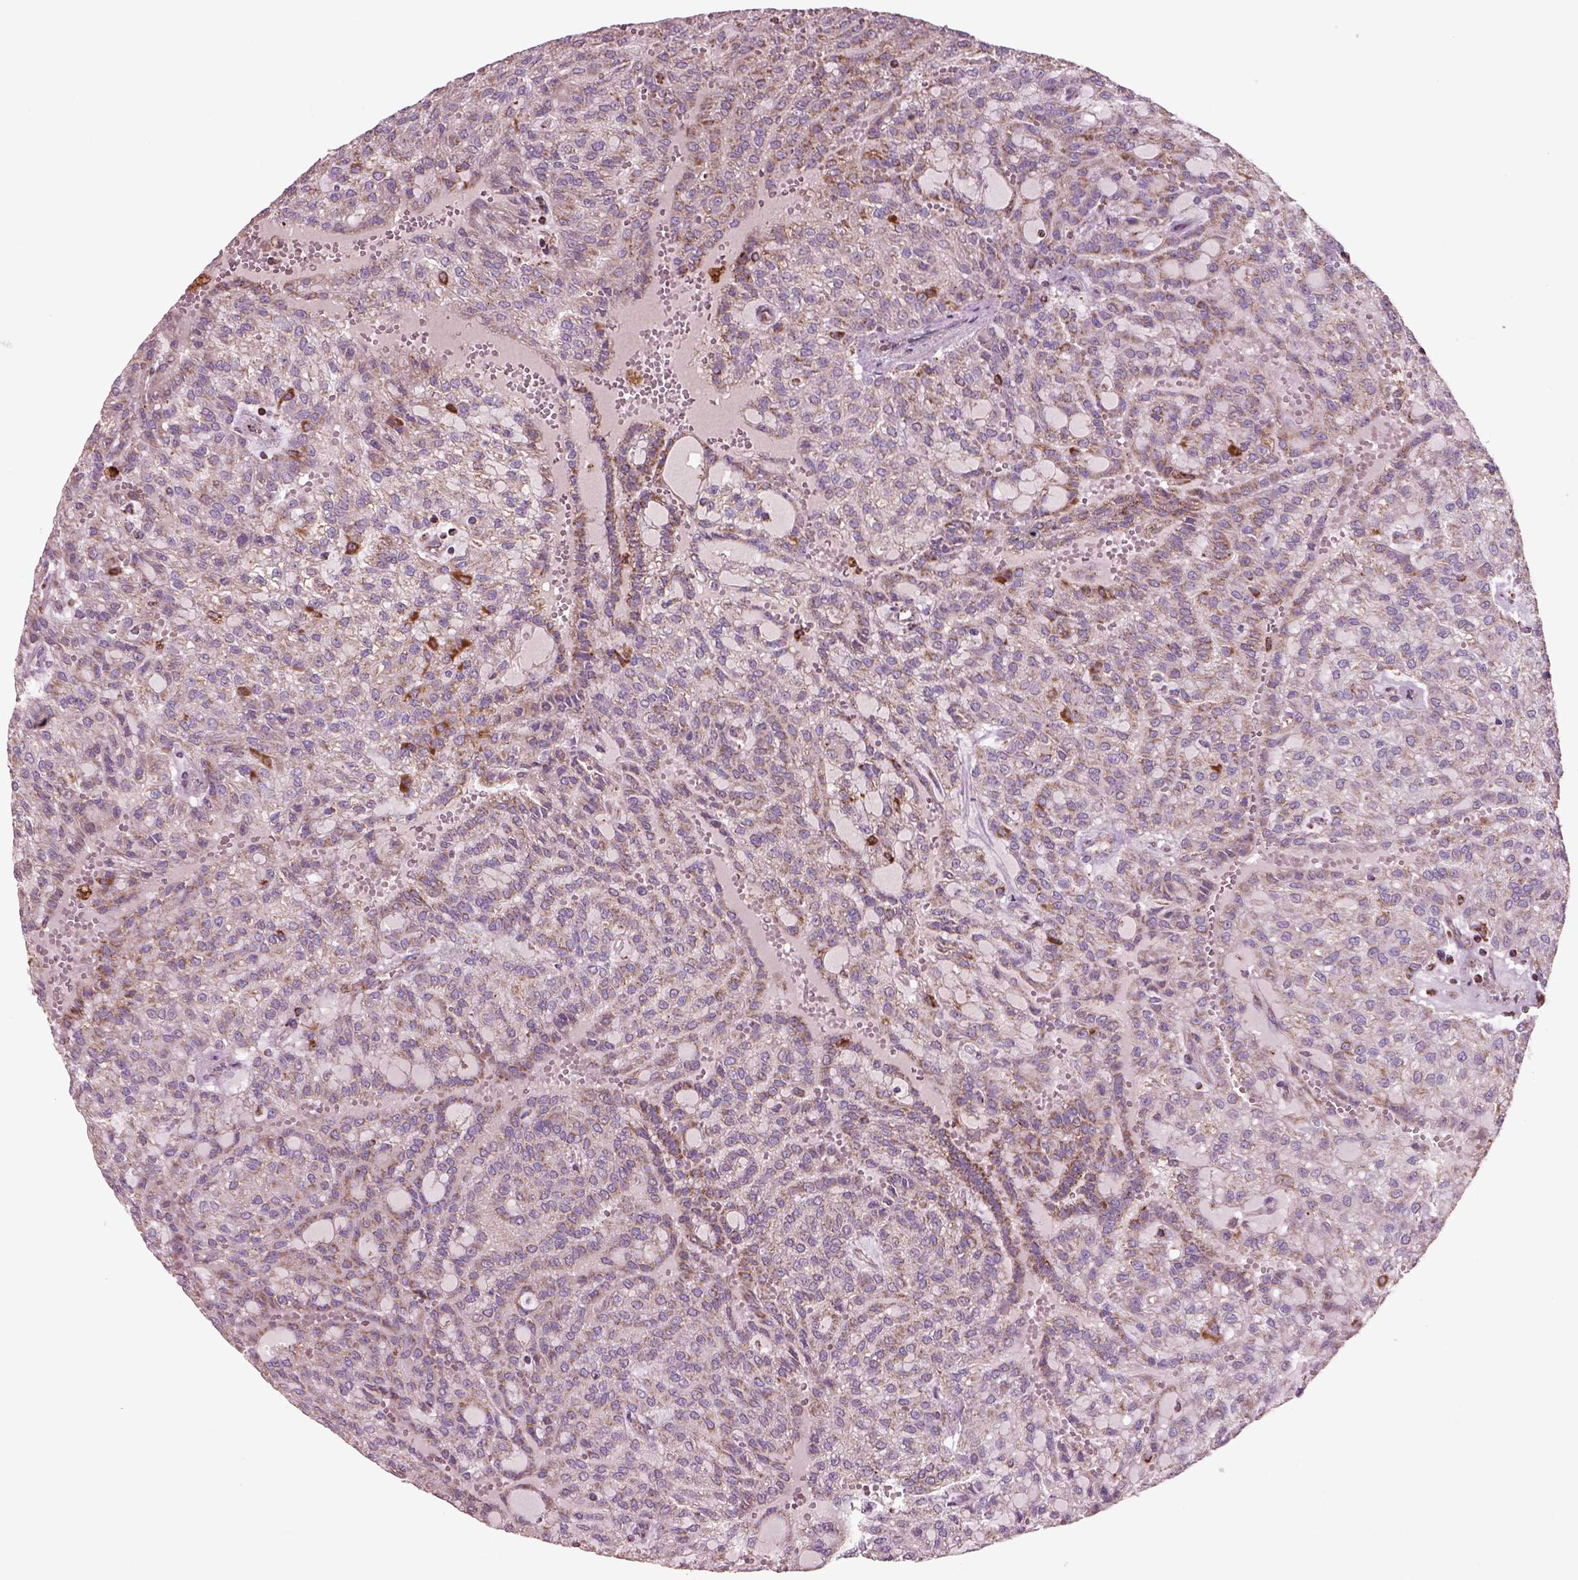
{"staining": {"intensity": "moderate", "quantity": ">75%", "location": "cytoplasmic/membranous"}, "tissue": "renal cancer", "cell_type": "Tumor cells", "image_type": "cancer", "snomed": [{"axis": "morphology", "description": "Adenocarcinoma, NOS"}, {"axis": "topography", "description": "Kidney"}], "caption": "Human renal adenocarcinoma stained for a protein (brown) displays moderate cytoplasmic/membranous positive expression in about >75% of tumor cells.", "gene": "SLC25A24", "patient": {"sex": "male", "age": 63}}